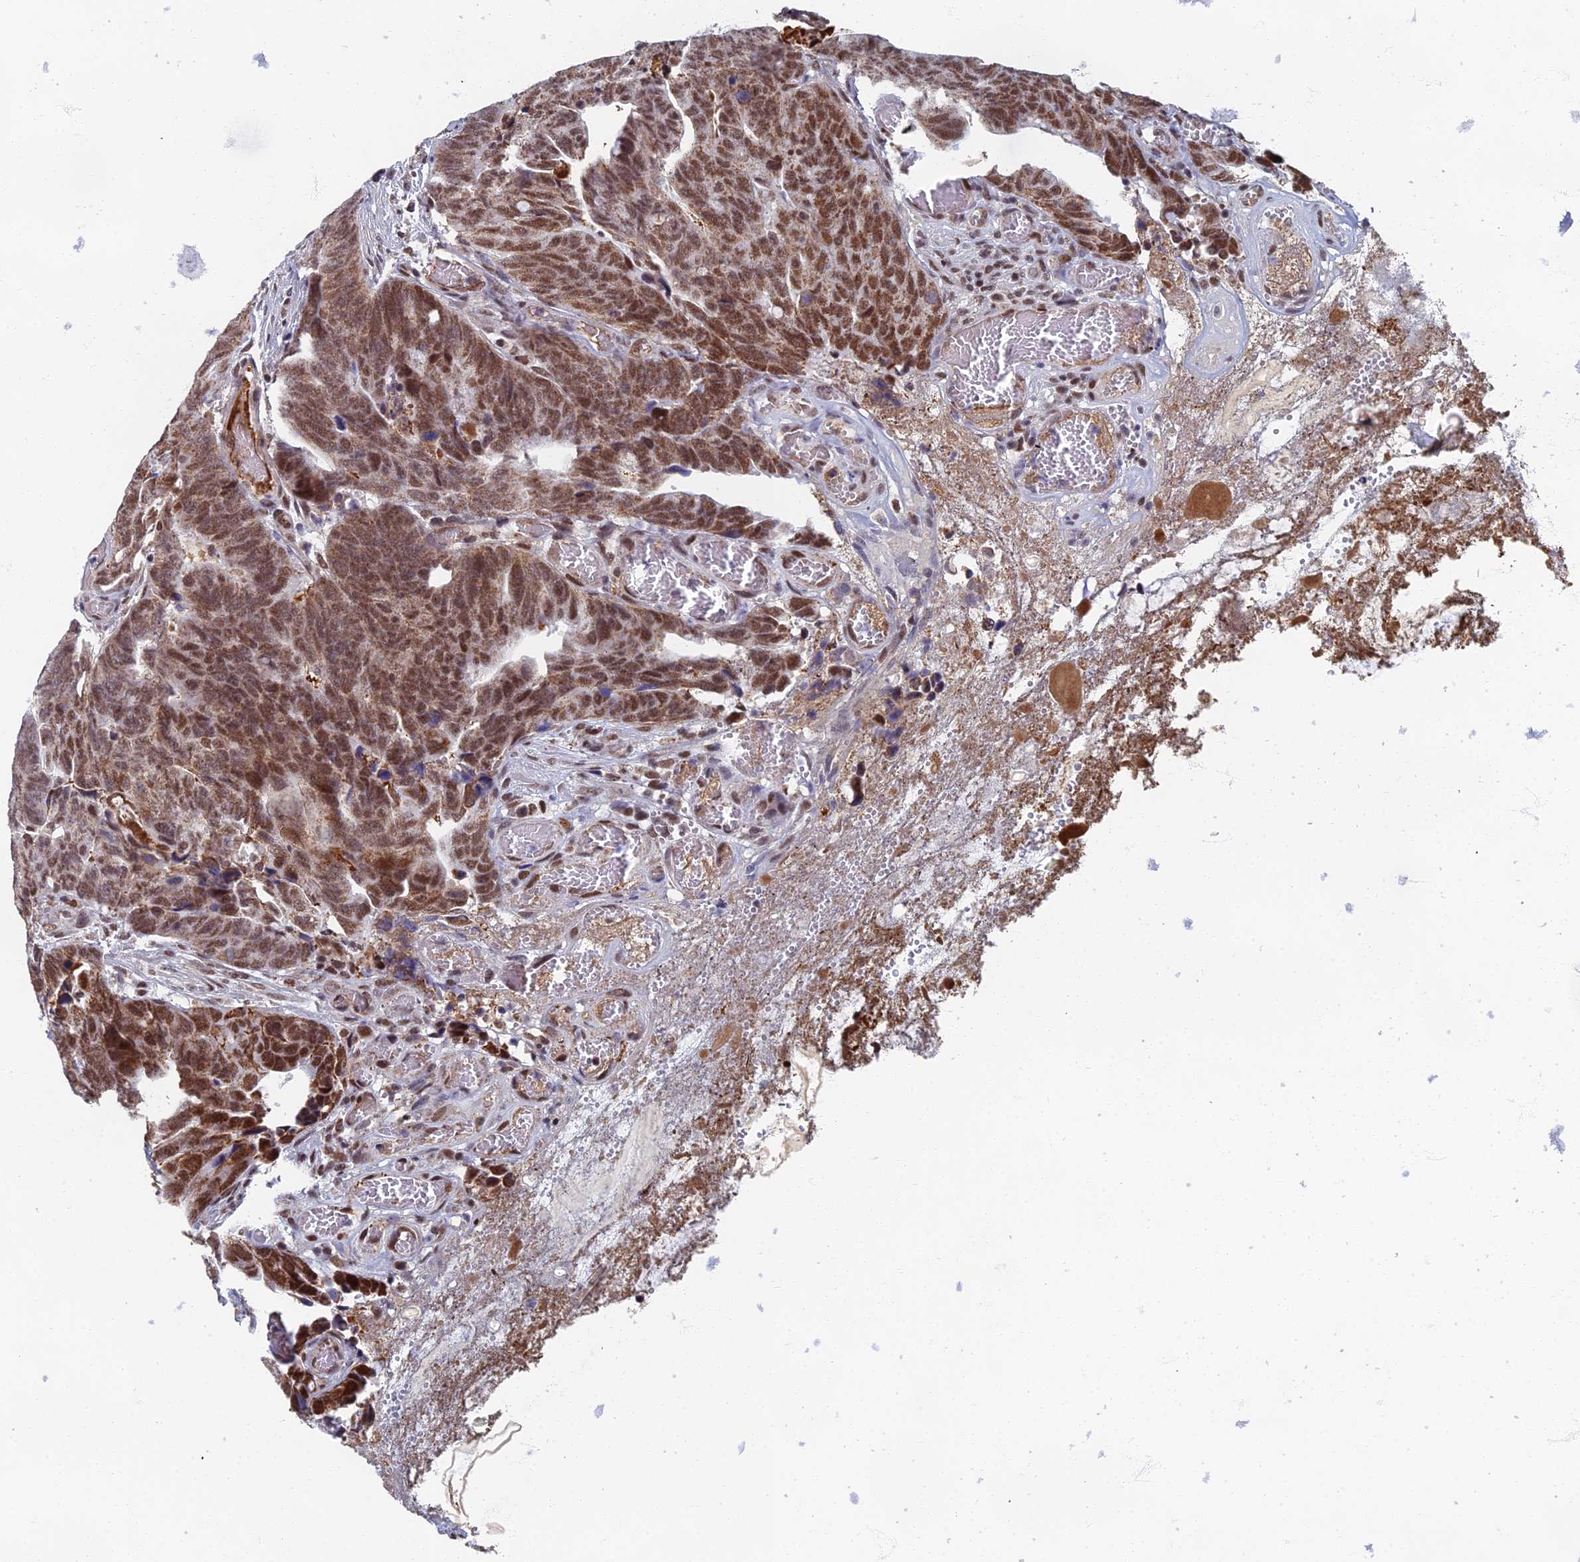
{"staining": {"intensity": "moderate", "quantity": ">75%", "location": "cytoplasmic/membranous,nuclear"}, "tissue": "colorectal cancer", "cell_type": "Tumor cells", "image_type": "cancer", "snomed": [{"axis": "morphology", "description": "Adenocarcinoma, NOS"}, {"axis": "topography", "description": "Colon"}], "caption": "A histopathology image of human colorectal cancer stained for a protein displays moderate cytoplasmic/membranous and nuclear brown staining in tumor cells.", "gene": "TAF13", "patient": {"sex": "female", "age": 82}}